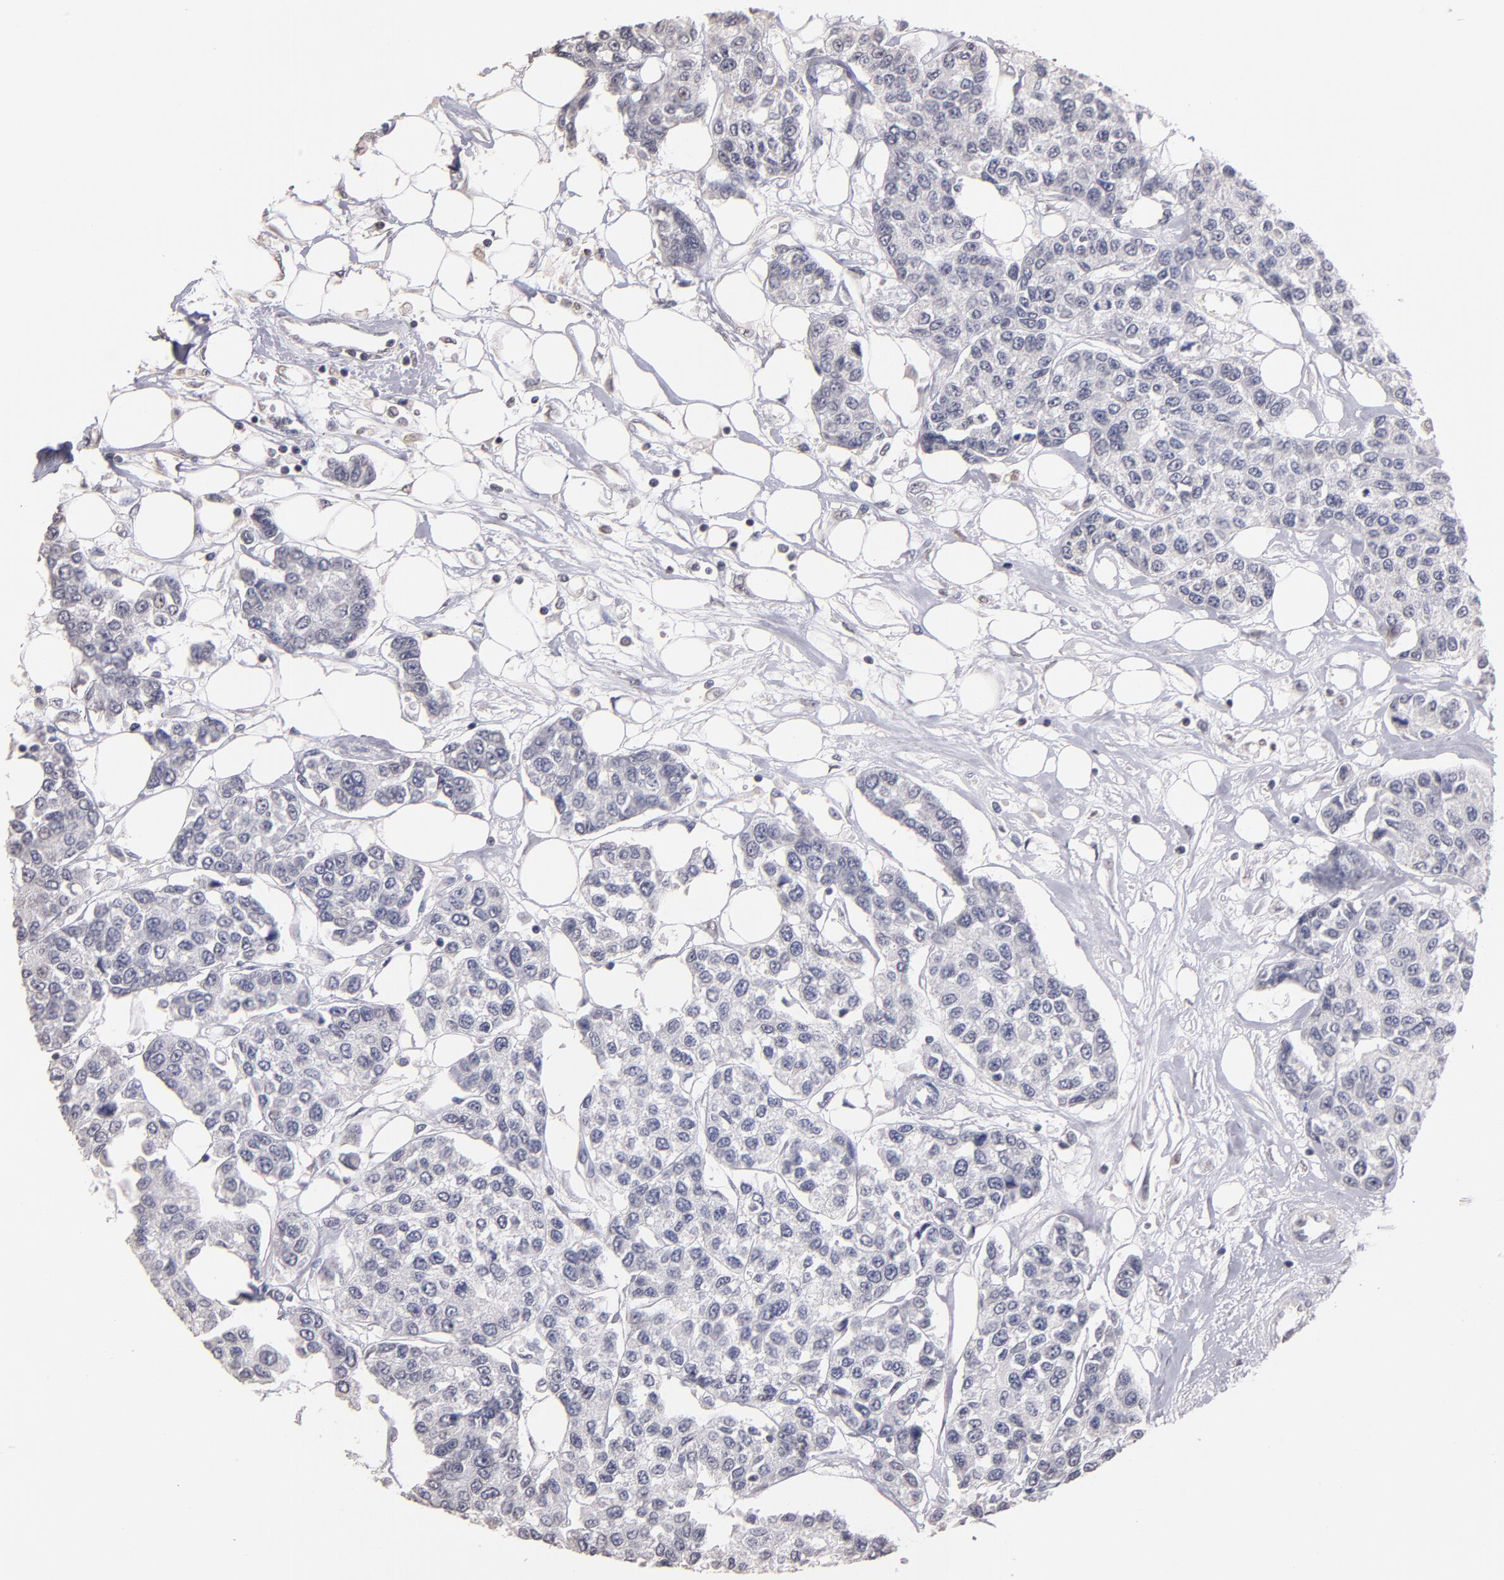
{"staining": {"intensity": "negative", "quantity": "none", "location": "none"}, "tissue": "breast cancer", "cell_type": "Tumor cells", "image_type": "cancer", "snomed": [{"axis": "morphology", "description": "Duct carcinoma"}, {"axis": "topography", "description": "Breast"}], "caption": "An immunohistochemistry (IHC) micrograph of invasive ductal carcinoma (breast) is shown. There is no staining in tumor cells of invasive ductal carcinoma (breast).", "gene": "SOX10", "patient": {"sex": "female", "age": 51}}